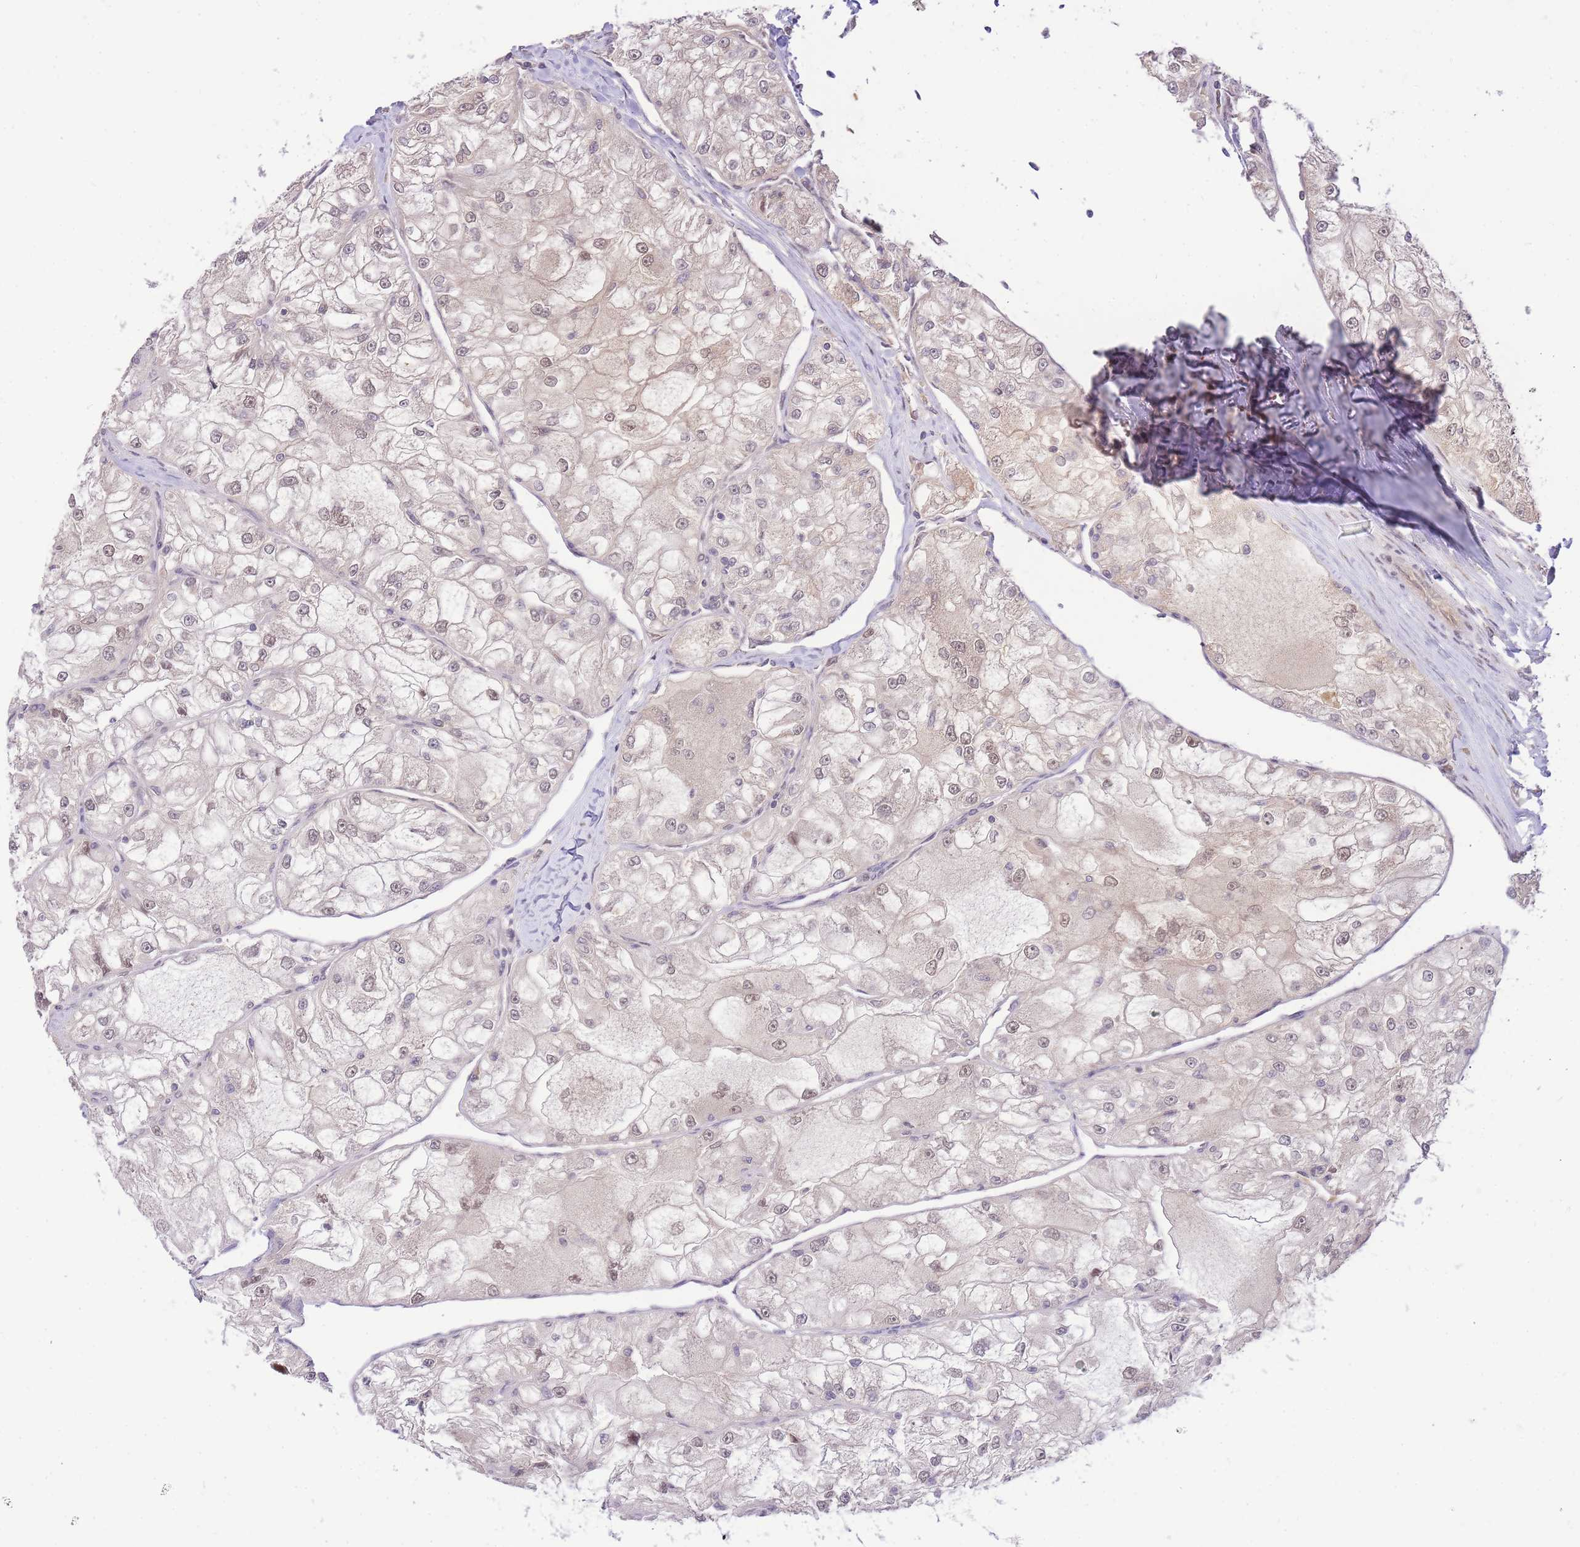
{"staining": {"intensity": "weak", "quantity": "25%-75%", "location": "nuclear"}, "tissue": "renal cancer", "cell_type": "Tumor cells", "image_type": "cancer", "snomed": [{"axis": "morphology", "description": "Adenocarcinoma, NOS"}, {"axis": "topography", "description": "Kidney"}], "caption": "A high-resolution photomicrograph shows immunohistochemistry (IHC) staining of renal cancer, which demonstrates weak nuclear expression in approximately 25%-75% of tumor cells.", "gene": "PUS10", "patient": {"sex": "female", "age": 72}}